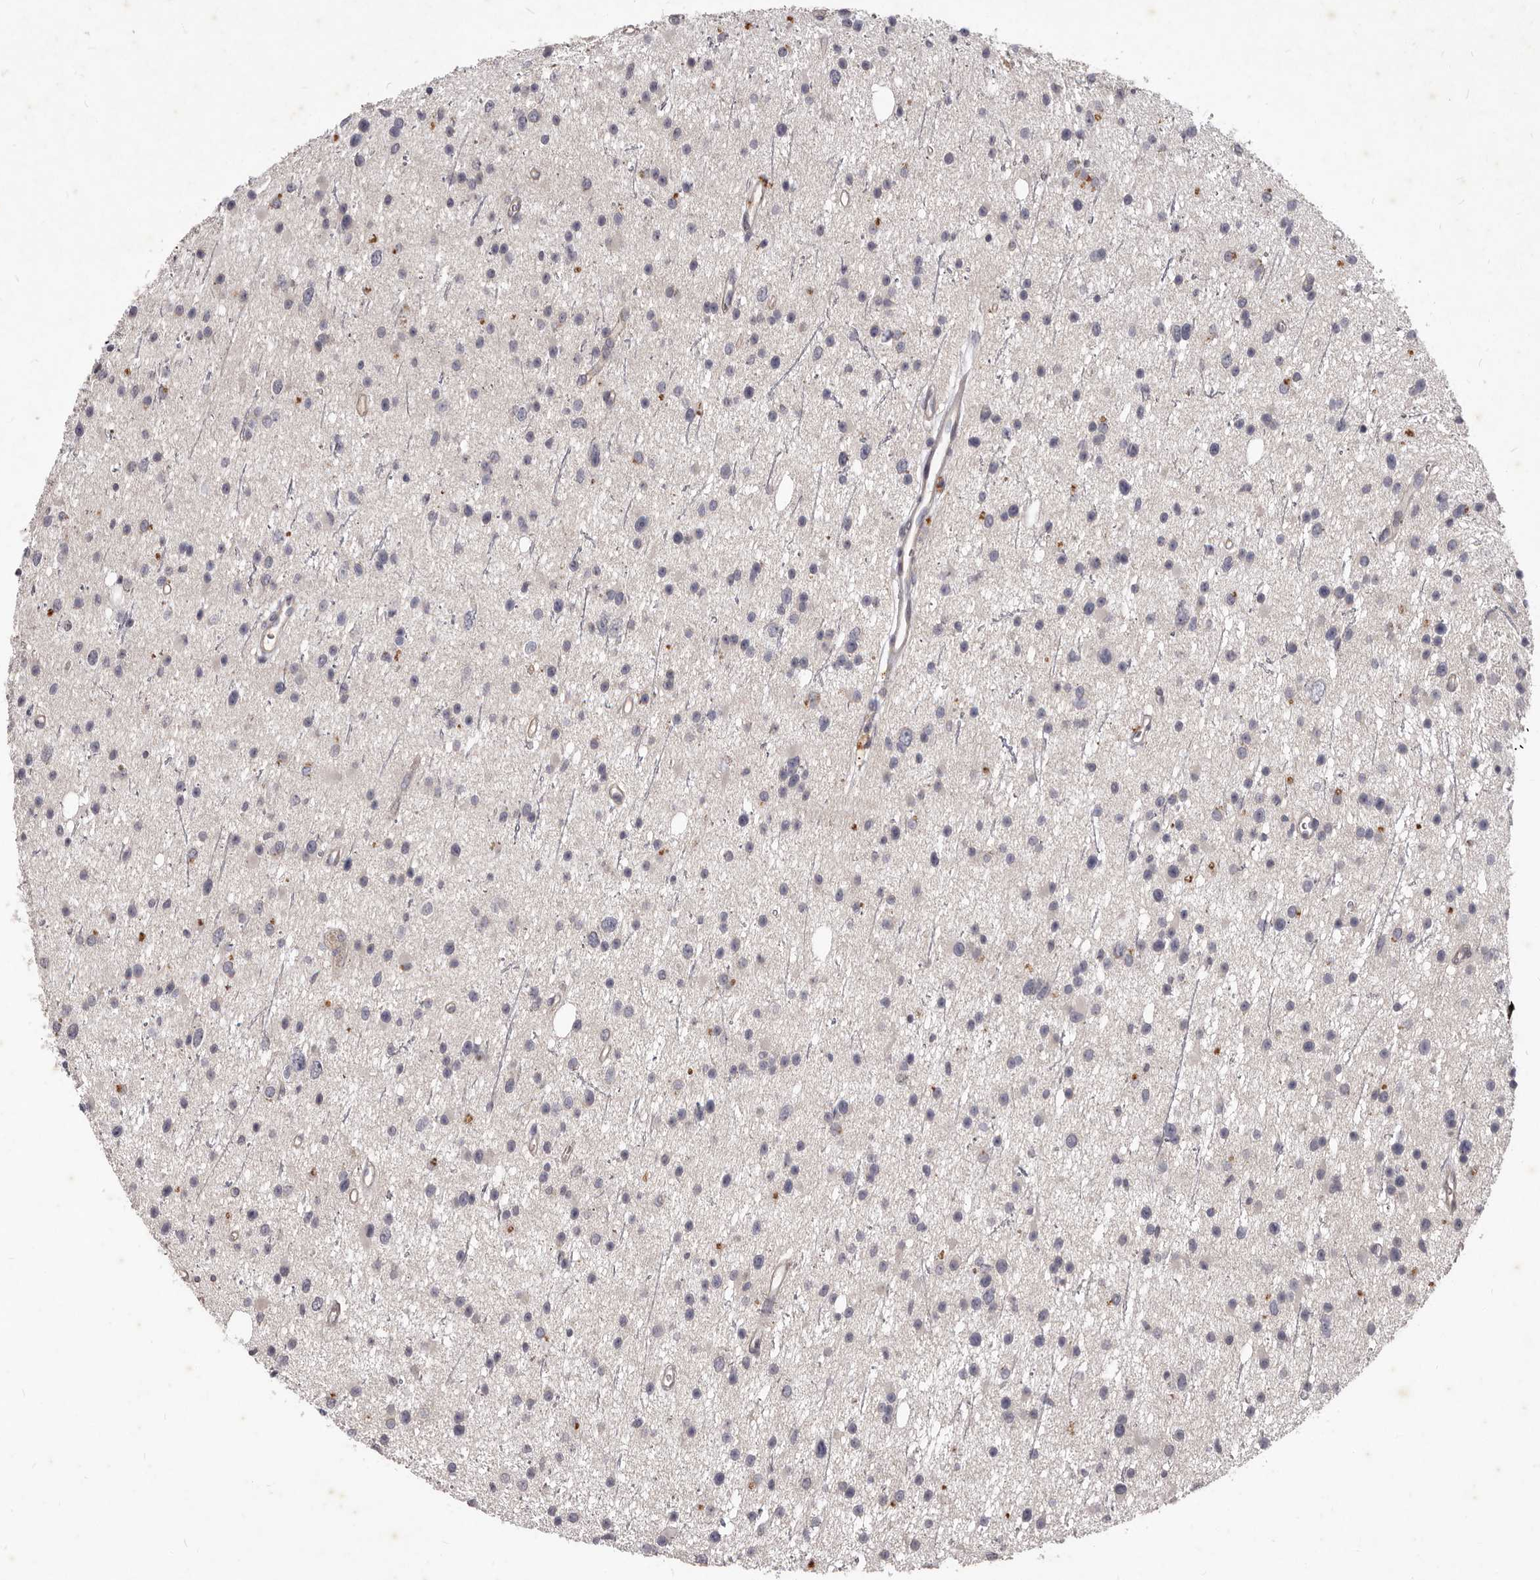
{"staining": {"intensity": "negative", "quantity": "none", "location": "none"}, "tissue": "glioma", "cell_type": "Tumor cells", "image_type": "cancer", "snomed": [{"axis": "morphology", "description": "Glioma, malignant, Low grade"}, {"axis": "topography", "description": "Cerebral cortex"}], "caption": "IHC image of glioma stained for a protein (brown), which shows no staining in tumor cells.", "gene": "GPRC5C", "patient": {"sex": "female", "age": 39}}